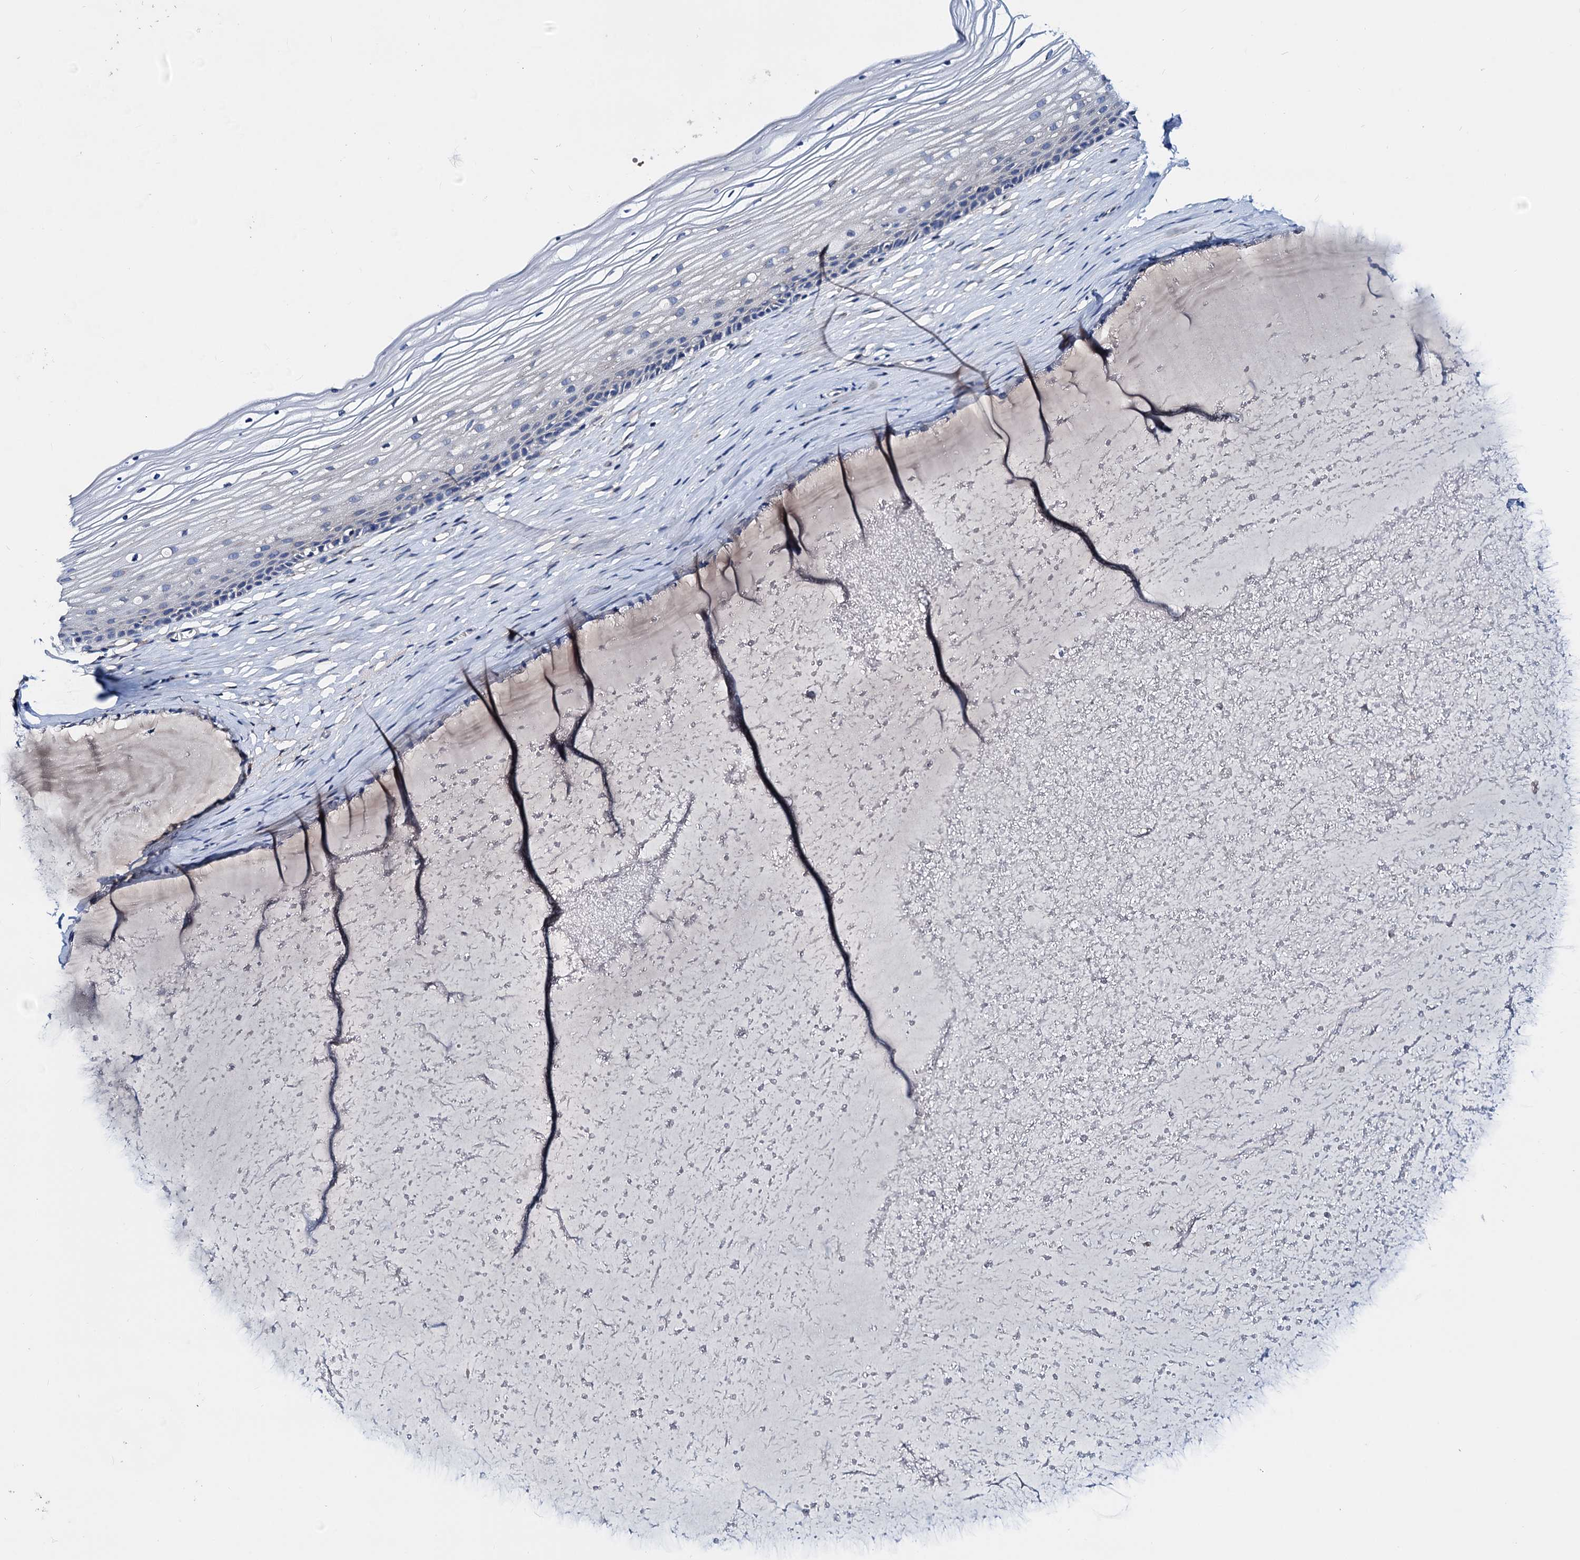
{"staining": {"intensity": "negative", "quantity": "none", "location": "none"}, "tissue": "vagina", "cell_type": "Squamous epithelial cells", "image_type": "normal", "snomed": [{"axis": "morphology", "description": "Normal tissue, NOS"}, {"axis": "topography", "description": "Vagina"}, {"axis": "topography", "description": "Cervix"}], "caption": "A high-resolution micrograph shows immunohistochemistry (IHC) staining of unremarkable vagina, which shows no significant positivity in squamous epithelial cells.", "gene": "GCOM1", "patient": {"sex": "female", "age": 40}}